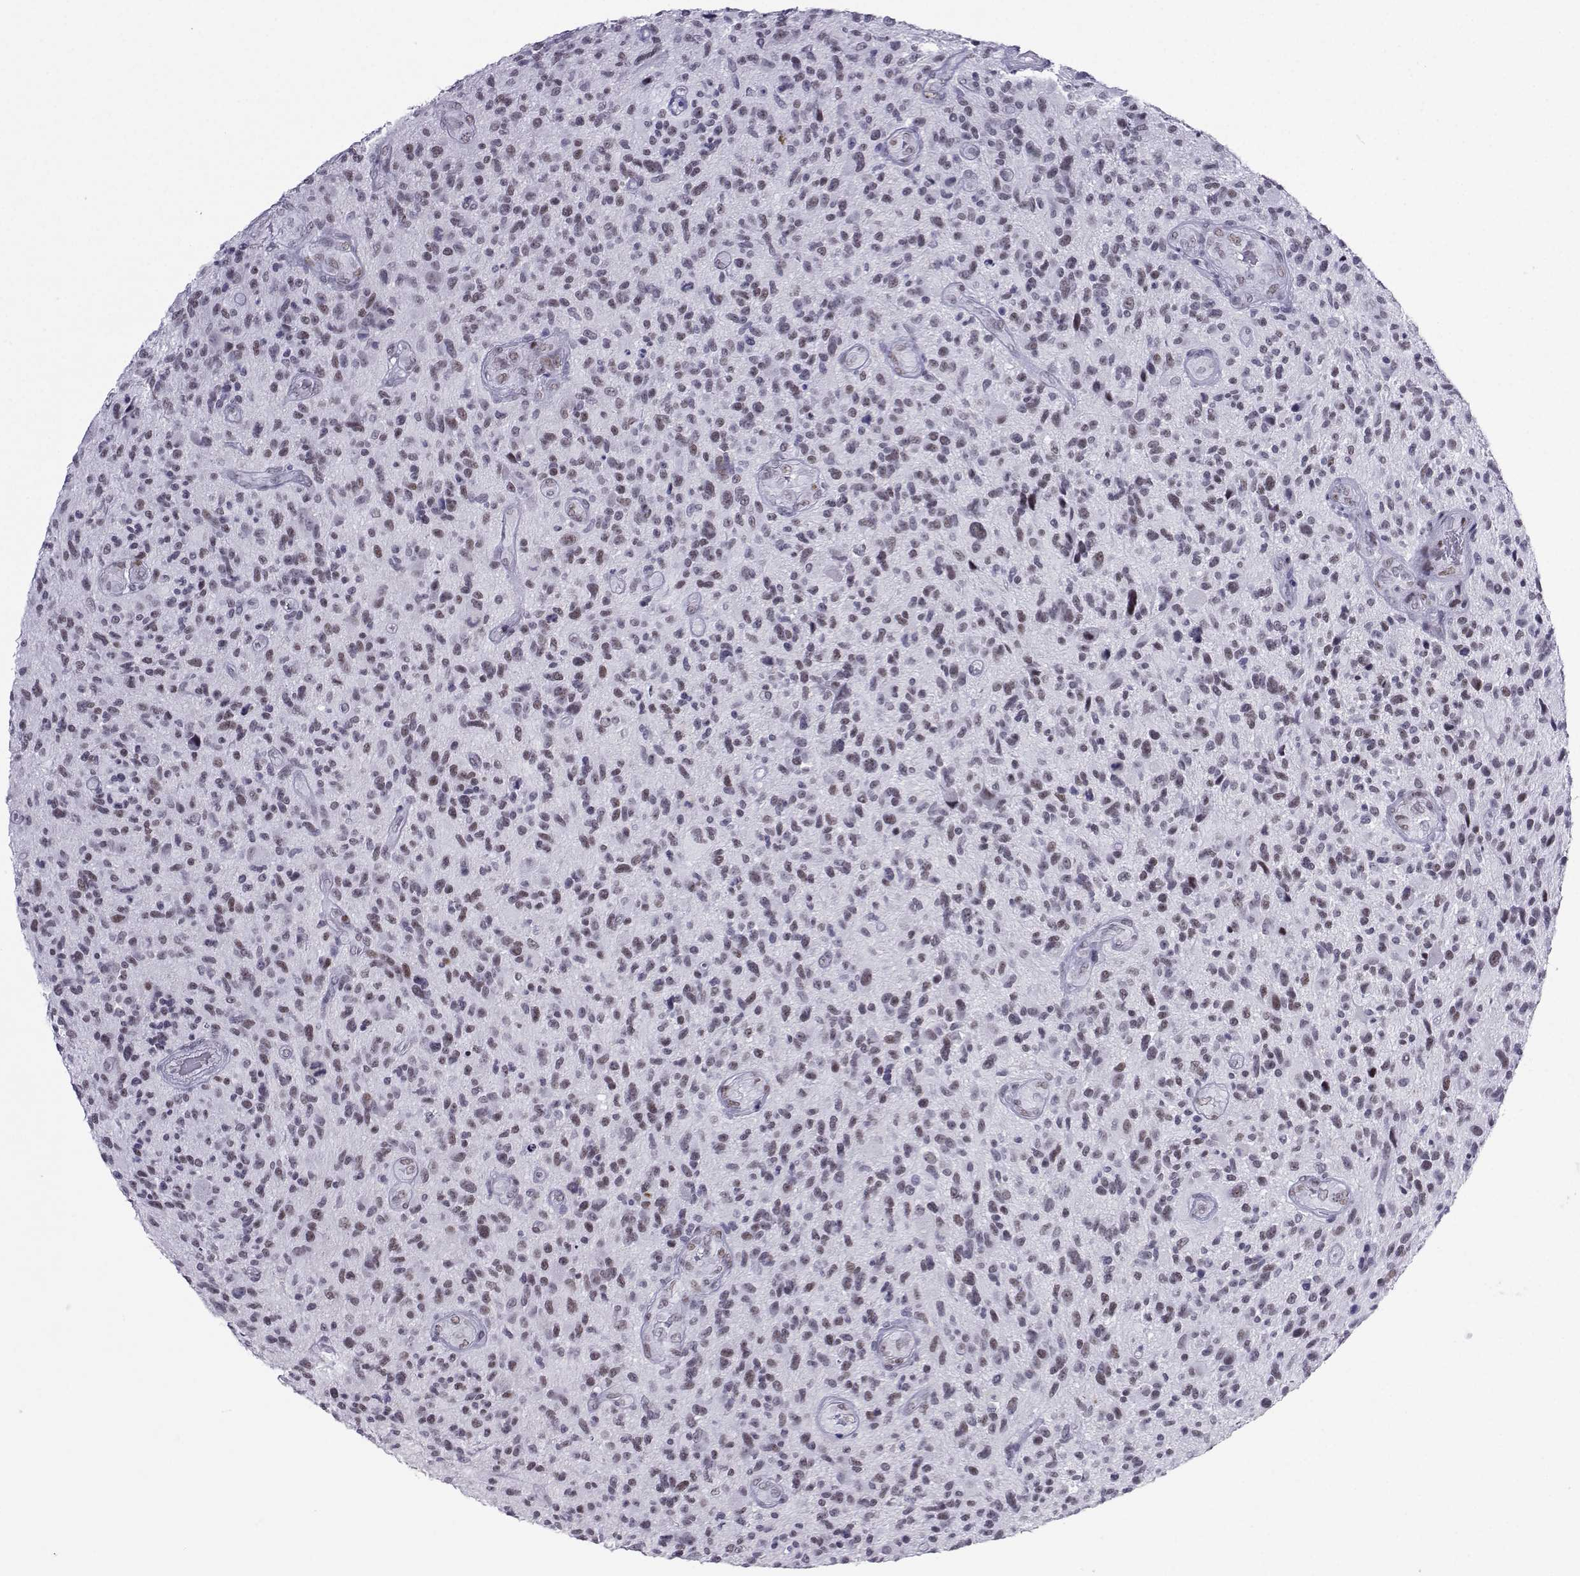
{"staining": {"intensity": "weak", "quantity": "<25%", "location": "nuclear"}, "tissue": "glioma", "cell_type": "Tumor cells", "image_type": "cancer", "snomed": [{"axis": "morphology", "description": "Glioma, malignant, High grade"}, {"axis": "topography", "description": "Brain"}], "caption": "Immunohistochemistry (IHC) of human glioma reveals no staining in tumor cells. (IHC, brightfield microscopy, high magnification).", "gene": "LORICRIN", "patient": {"sex": "male", "age": 47}}